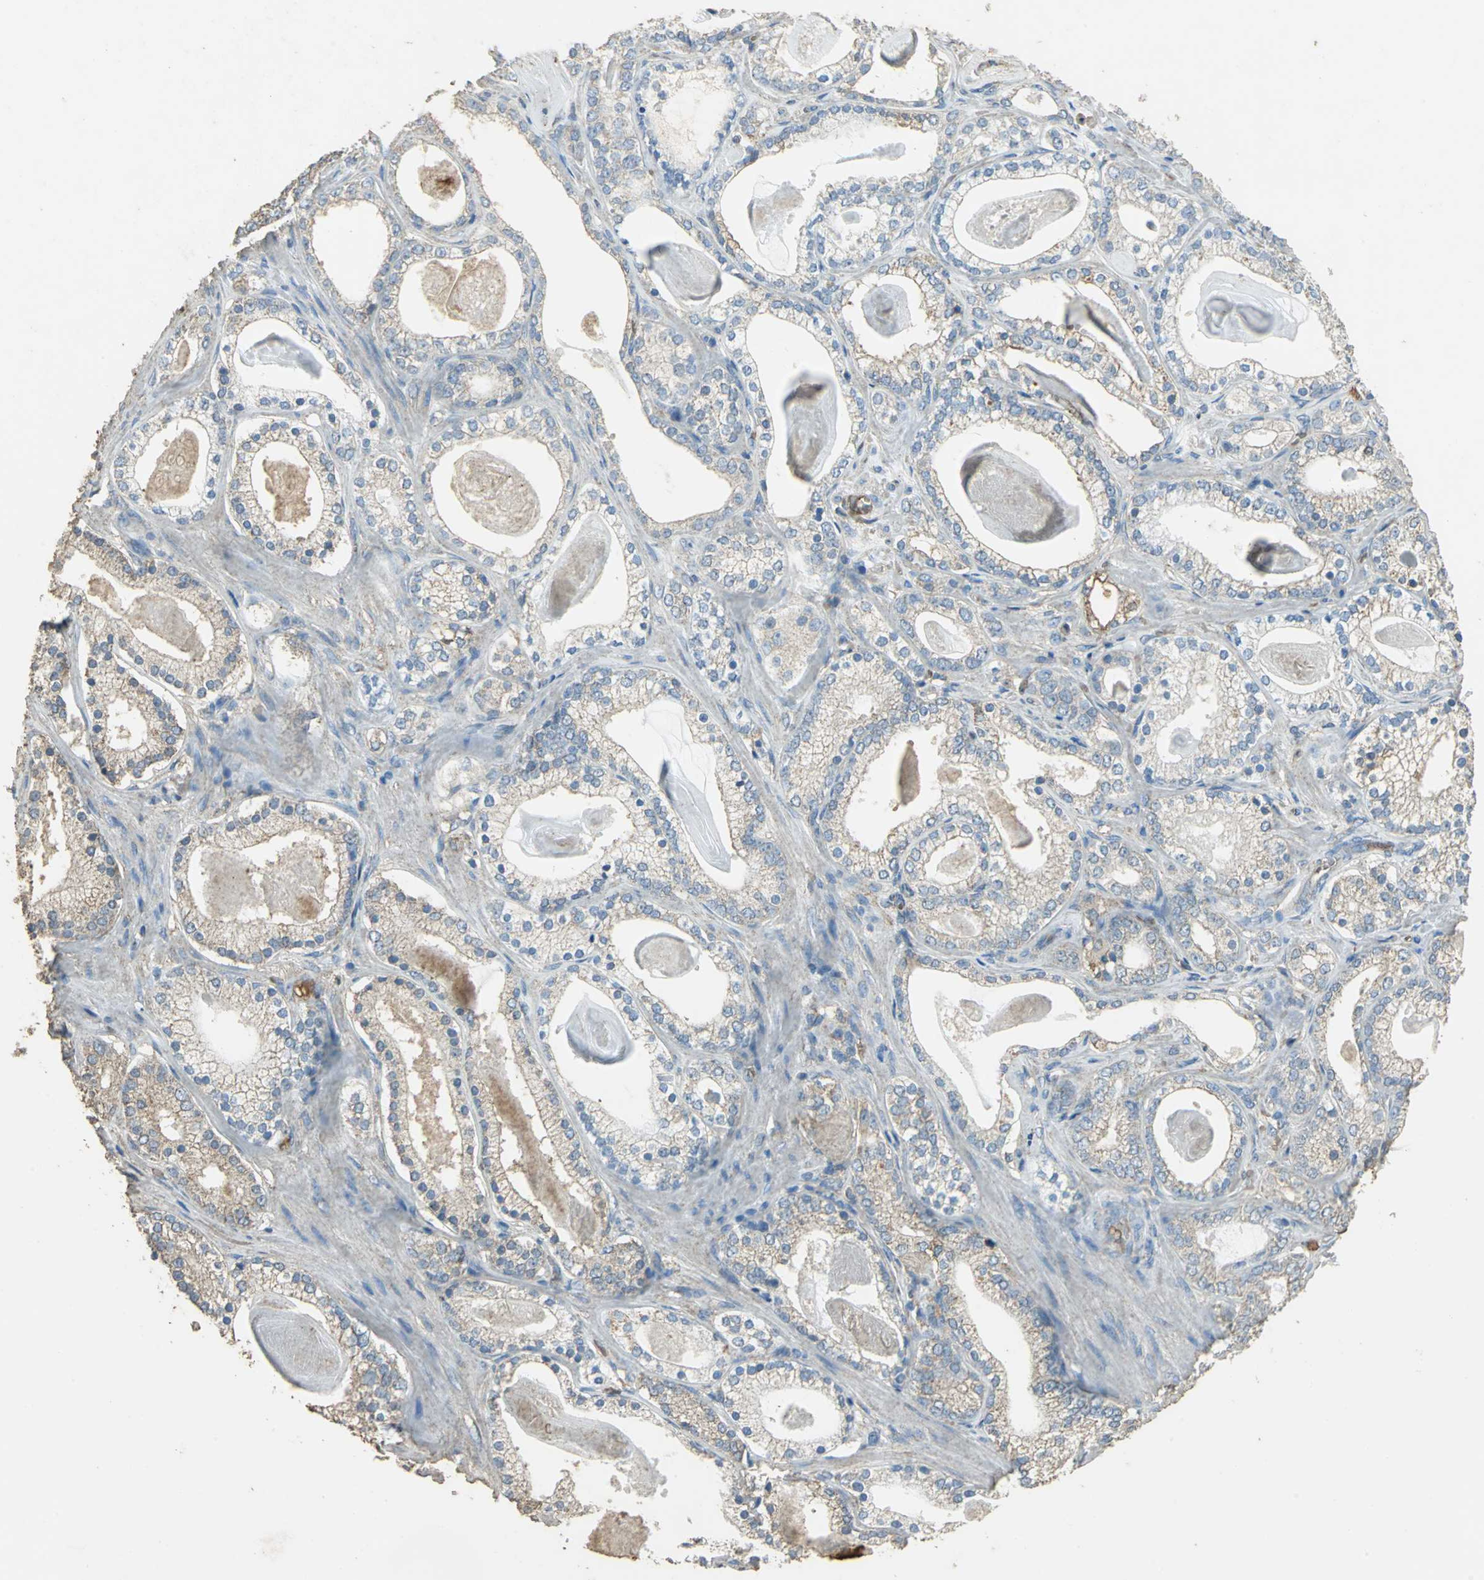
{"staining": {"intensity": "weak", "quantity": "25%-75%", "location": "cytoplasmic/membranous"}, "tissue": "prostate cancer", "cell_type": "Tumor cells", "image_type": "cancer", "snomed": [{"axis": "morphology", "description": "Adenocarcinoma, Low grade"}, {"axis": "topography", "description": "Prostate"}], "caption": "A brown stain highlights weak cytoplasmic/membranous expression of a protein in human prostate cancer (adenocarcinoma (low-grade)) tumor cells. (Stains: DAB in brown, nuclei in blue, Microscopy: brightfield microscopy at high magnification).", "gene": "TRAPPC2", "patient": {"sex": "male", "age": 59}}